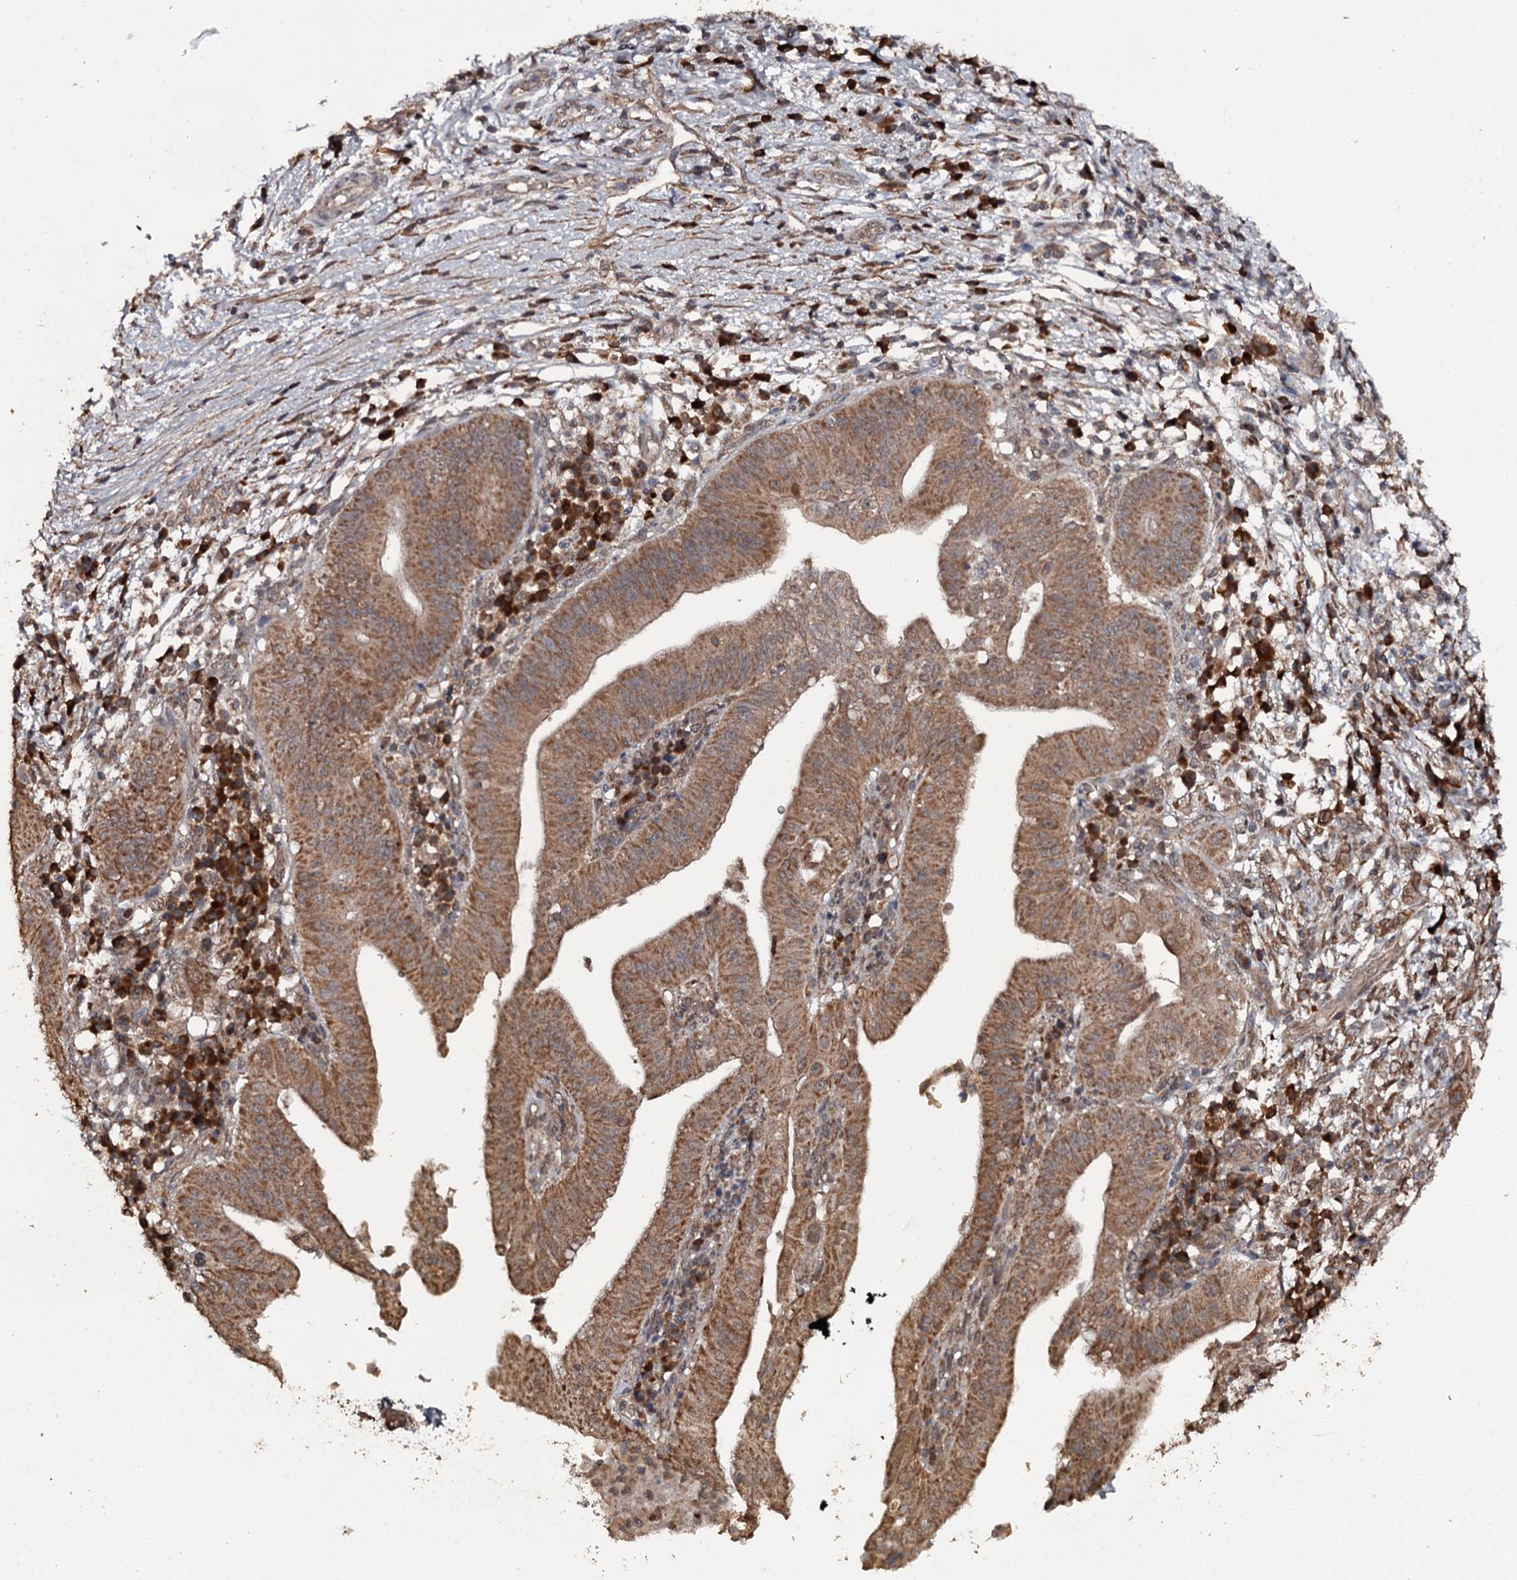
{"staining": {"intensity": "moderate", "quantity": ">75%", "location": "cytoplasmic/membranous"}, "tissue": "pancreatic cancer", "cell_type": "Tumor cells", "image_type": "cancer", "snomed": [{"axis": "morphology", "description": "Adenocarcinoma, NOS"}, {"axis": "topography", "description": "Pancreas"}], "caption": "This is an image of immunohistochemistry staining of adenocarcinoma (pancreatic), which shows moderate expression in the cytoplasmic/membranous of tumor cells.", "gene": "WIPI1", "patient": {"sex": "male", "age": 68}}